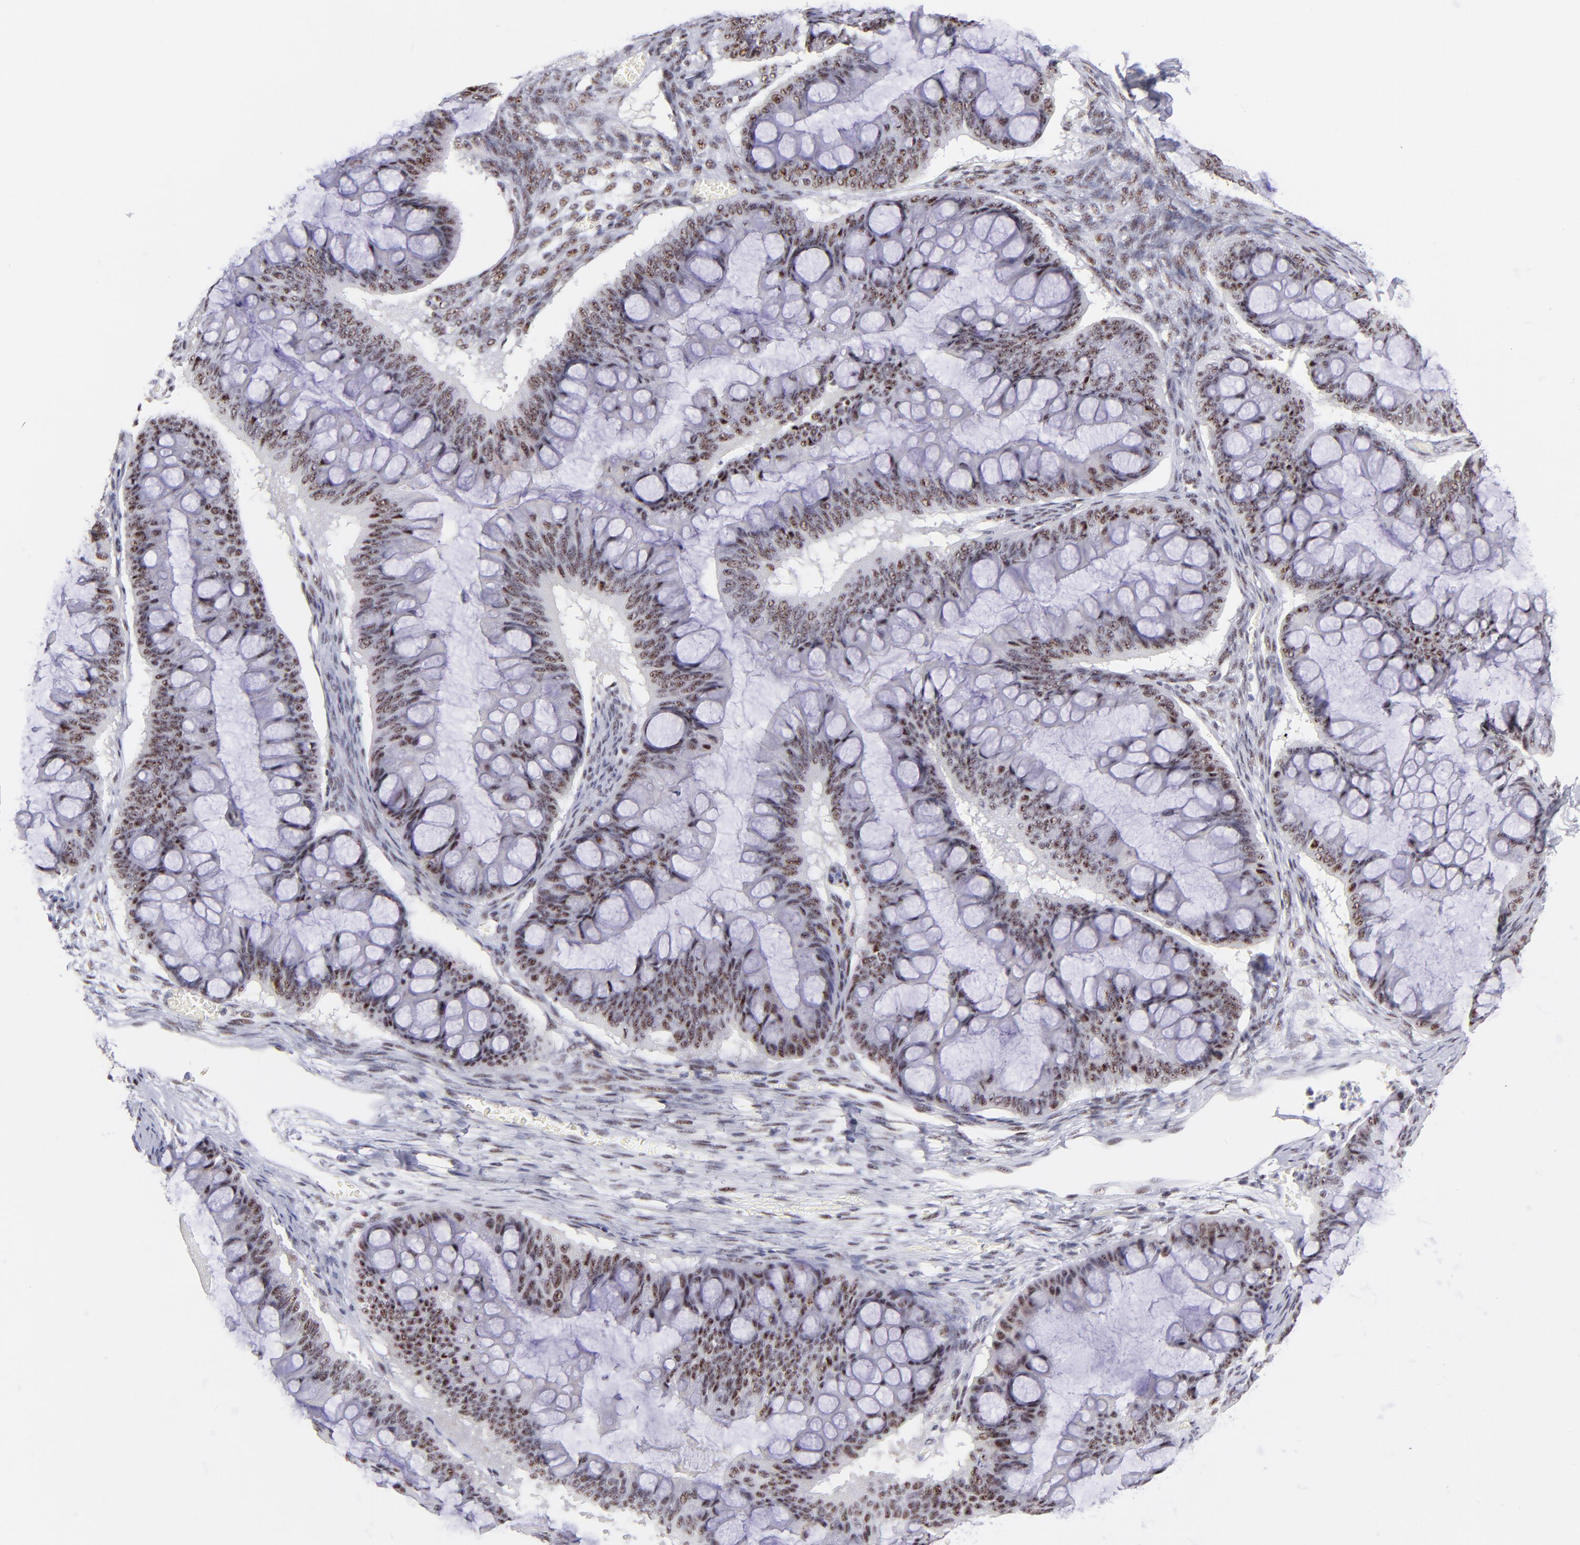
{"staining": {"intensity": "moderate", "quantity": ">75%", "location": "nuclear"}, "tissue": "ovarian cancer", "cell_type": "Tumor cells", "image_type": "cancer", "snomed": [{"axis": "morphology", "description": "Cystadenocarcinoma, mucinous, NOS"}, {"axis": "topography", "description": "Ovary"}], "caption": "The micrograph demonstrates a brown stain indicating the presence of a protein in the nuclear of tumor cells in ovarian mucinous cystadenocarcinoma. Nuclei are stained in blue.", "gene": "CDC25C", "patient": {"sex": "female", "age": 73}}